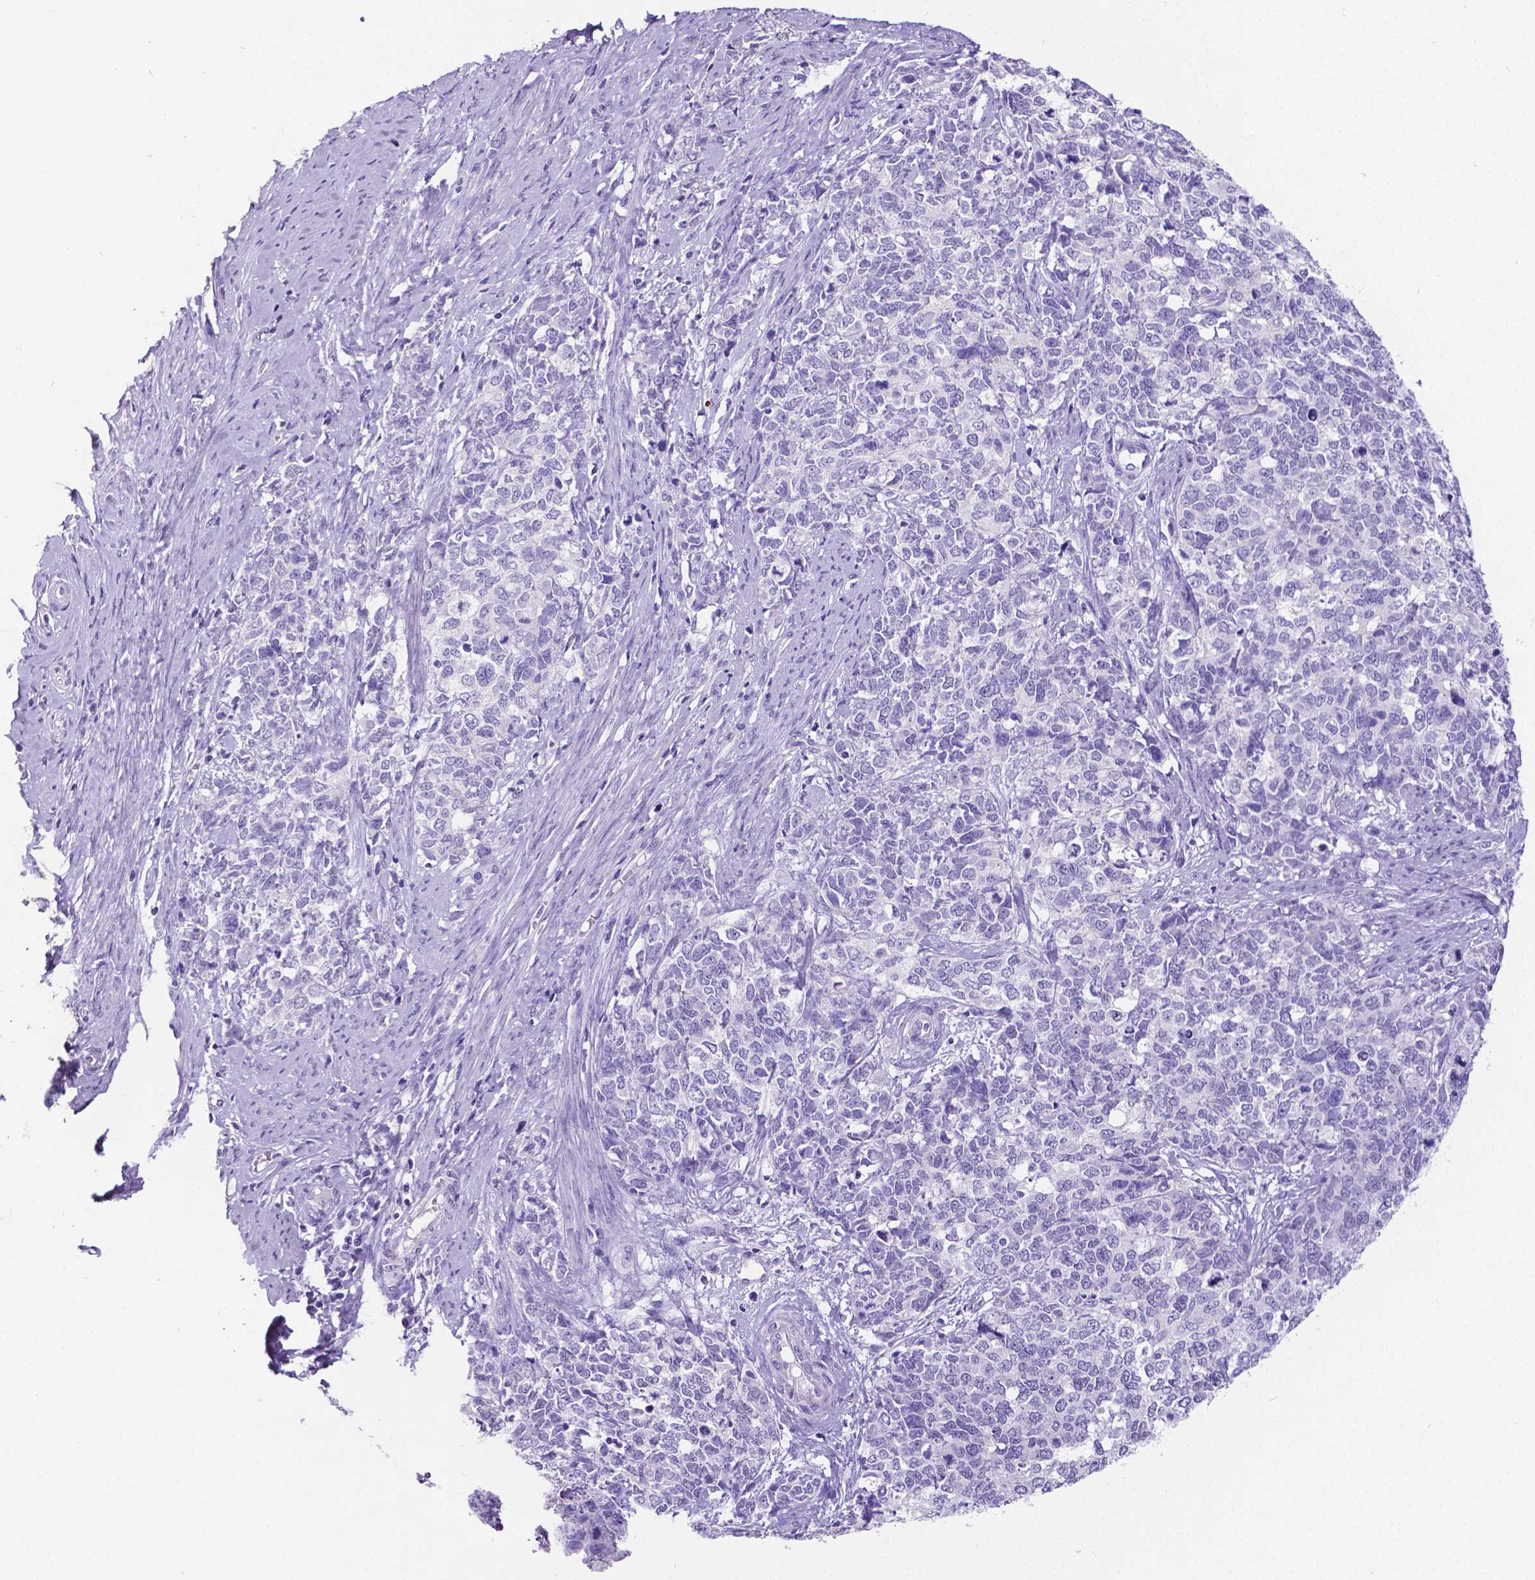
{"staining": {"intensity": "negative", "quantity": "none", "location": "none"}, "tissue": "cervical cancer", "cell_type": "Tumor cells", "image_type": "cancer", "snomed": [{"axis": "morphology", "description": "Squamous cell carcinoma, NOS"}, {"axis": "topography", "description": "Cervix"}], "caption": "Cervical cancer was stained to show a protein in brown. There is no significant expression in tumor cells.", "gene": "SATB2", "patient": {"sex": "female", "age": 63}}